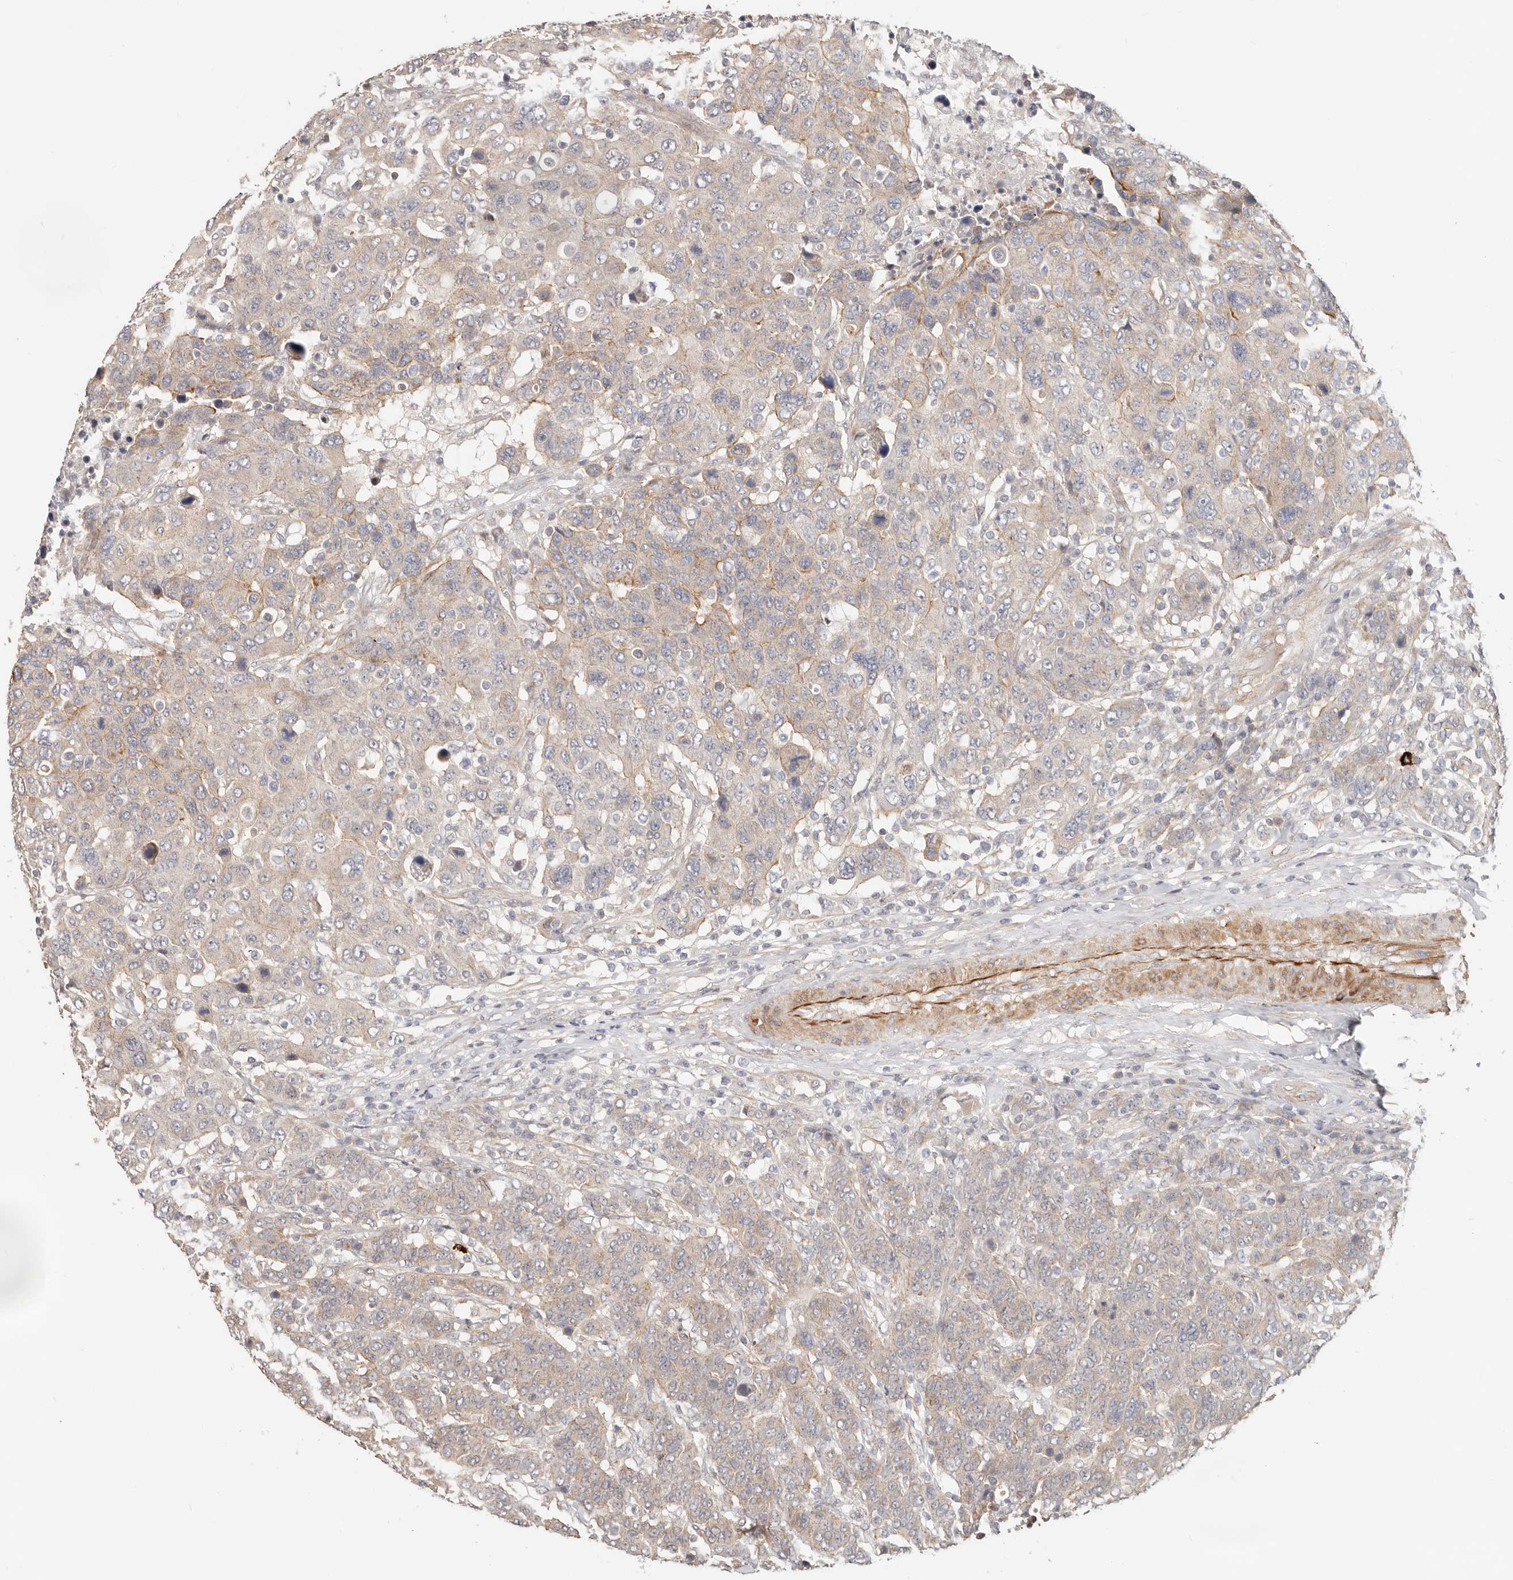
{"staining": {"intensity": "weak", "quantity": "25%-75%", "location": "cytoplasmic/membranous"}, "tissue": "breast cancer", "cell_type": "Tumor cells", "image_type": "cancer", "snomed": [{"axis": "morphology", "description": "Duct carcinoma"}, {"axis": "topography", "description": "Breast"}], "caption": "Protein analysis of breast intraductal carcinoma tissue shows weak cytoplasmic/membranous staining in approximately 25%-75% of tumor cells.", "gene": "ZRANB1", "patient": {"sex": "female", "age": 37}}